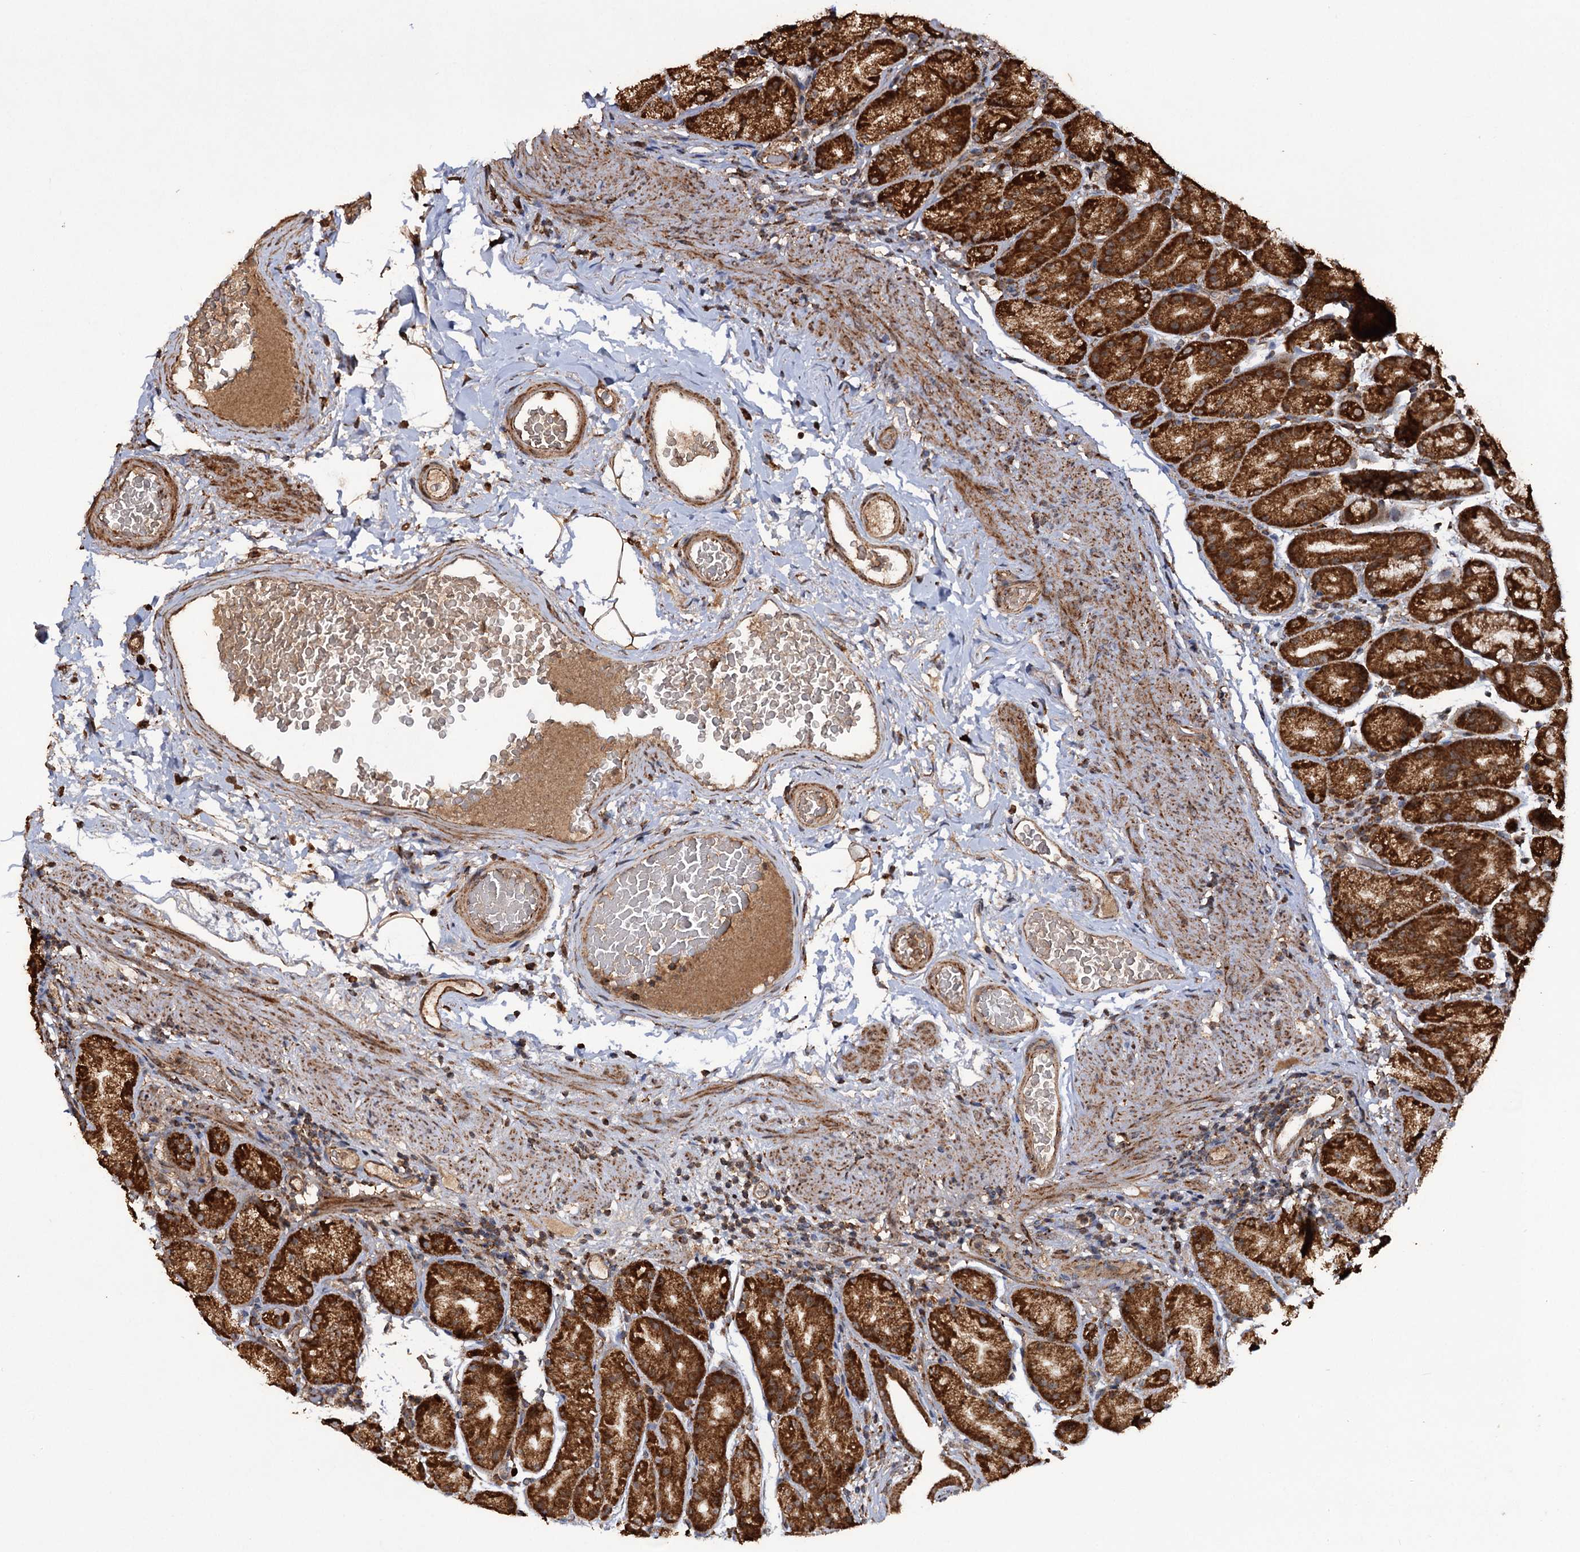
{"staining": {"intensity": "strong", "quantity": ">75%", "location": "cytoplasmic/membranous"}, "tissue": "stomach", "cell_type": "Glandular cells", "image_type": "normal", "snomed": [{"axis": "morphology", "description": "Normal tissue, NOS"}, {"axis": "topography", "description": "Stomach, upper"}], "caption": "Stomach stained with immunohistochemistry demonstrates strong cytoplasmic/membranous staining in approximately >75% of glandular cells. The staining was performed using DAB (3,3'-diaminobenzidine), with brown indicating positive protein expression. Nuclei are stained blue with hematoxylin.", "gene": "IPO4", "patient": {"sex": "male", "age": 68}}